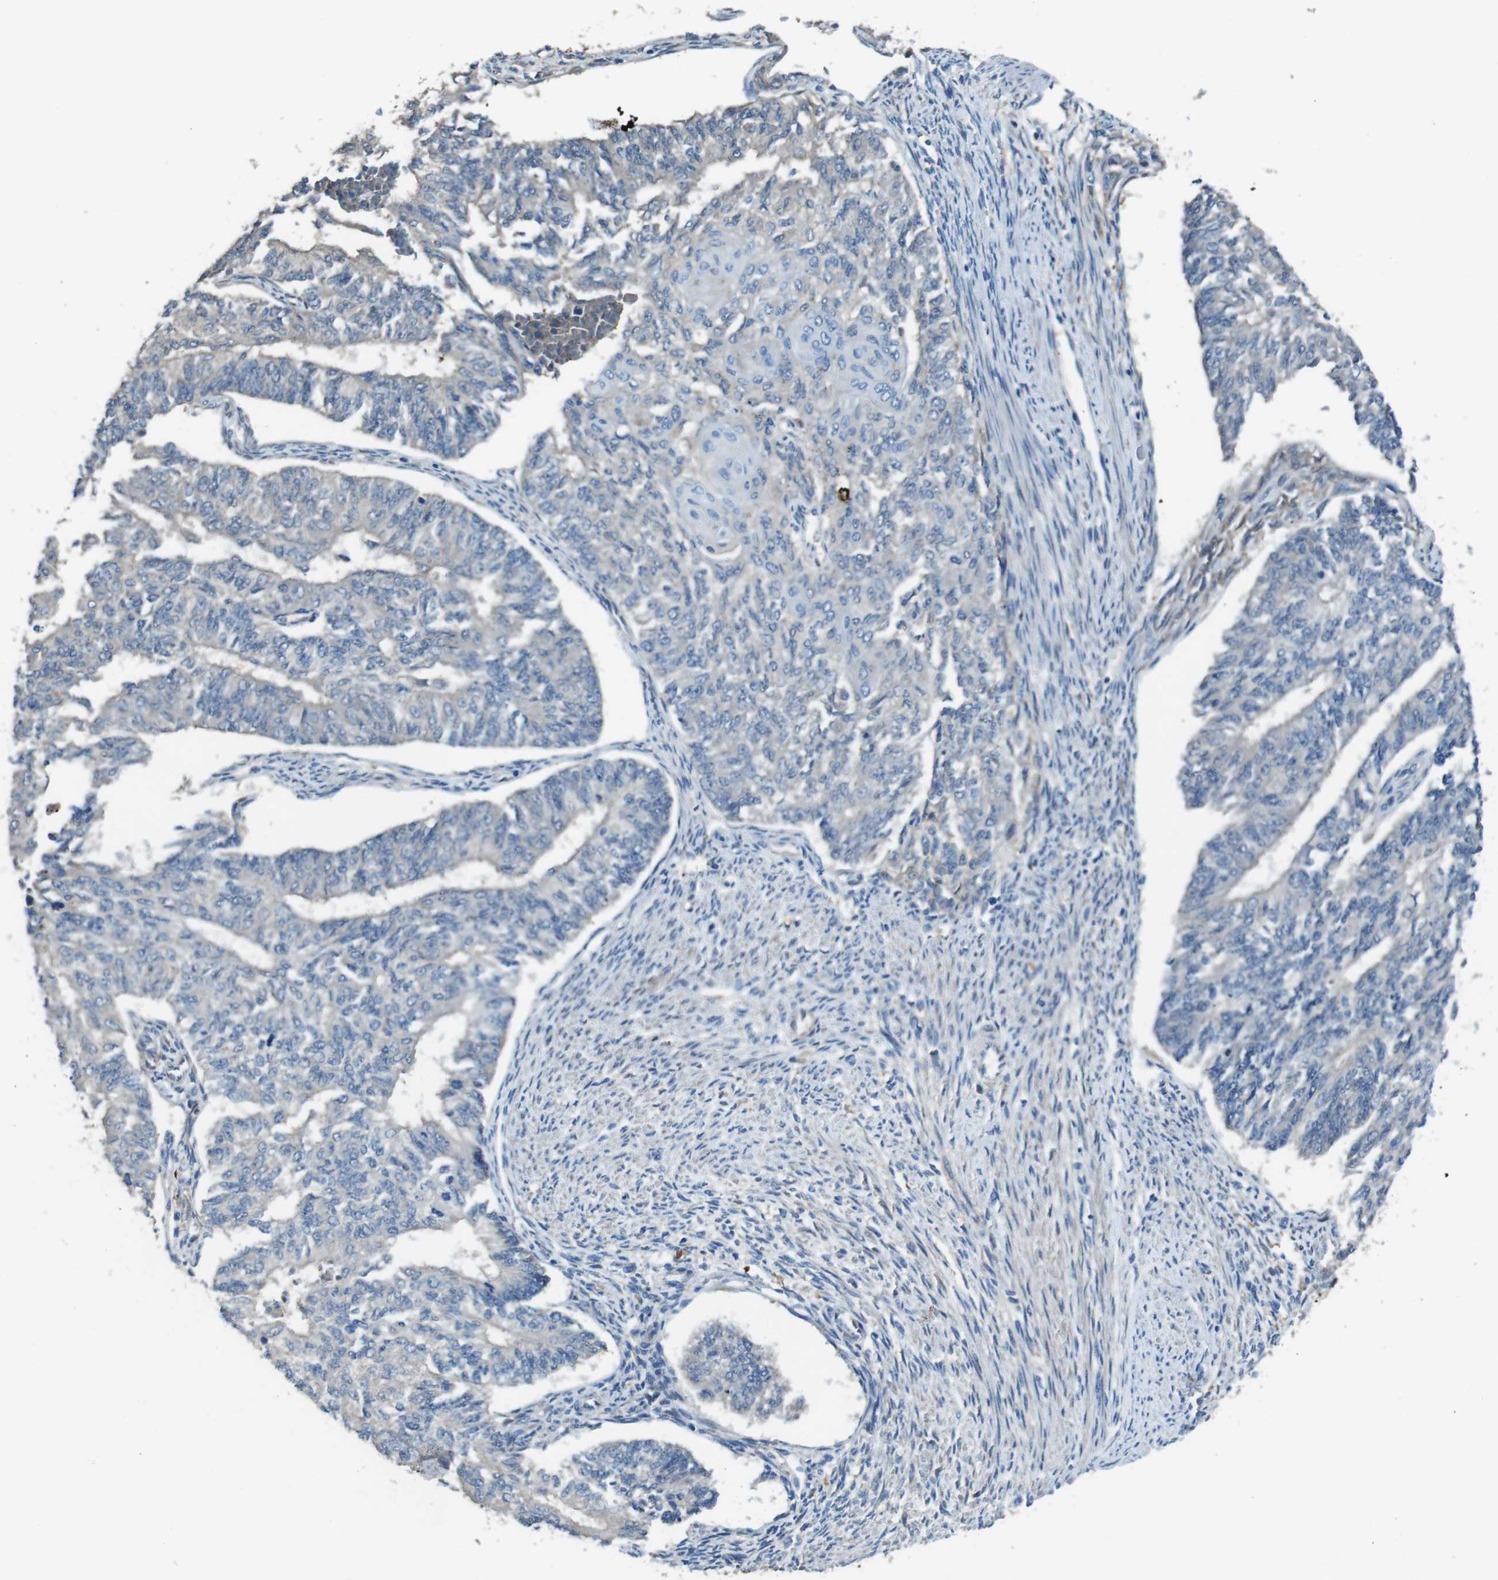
{"staining": {"intensity": "negative", "quantity": "none", "location": "none"}, "tissue": "endometrial cancer", "cell_type": "Tumor cells", "image_type": "cancer", "snomed": [{"axis": "morphology", "description": "Adenocarcinoma, NOS"}, {"axis": "topography", "description": "Endometrium"}], "caption": "Immunohistochemistry (IHC) histopathology image of neoplastic tissue: human adenocarcinoma (endometrial) stained with DAB exhibits no significant protein expression in tumor cells.", "gene": "TMPRSS15", "patient": {"sex": "female", "age": 32}}